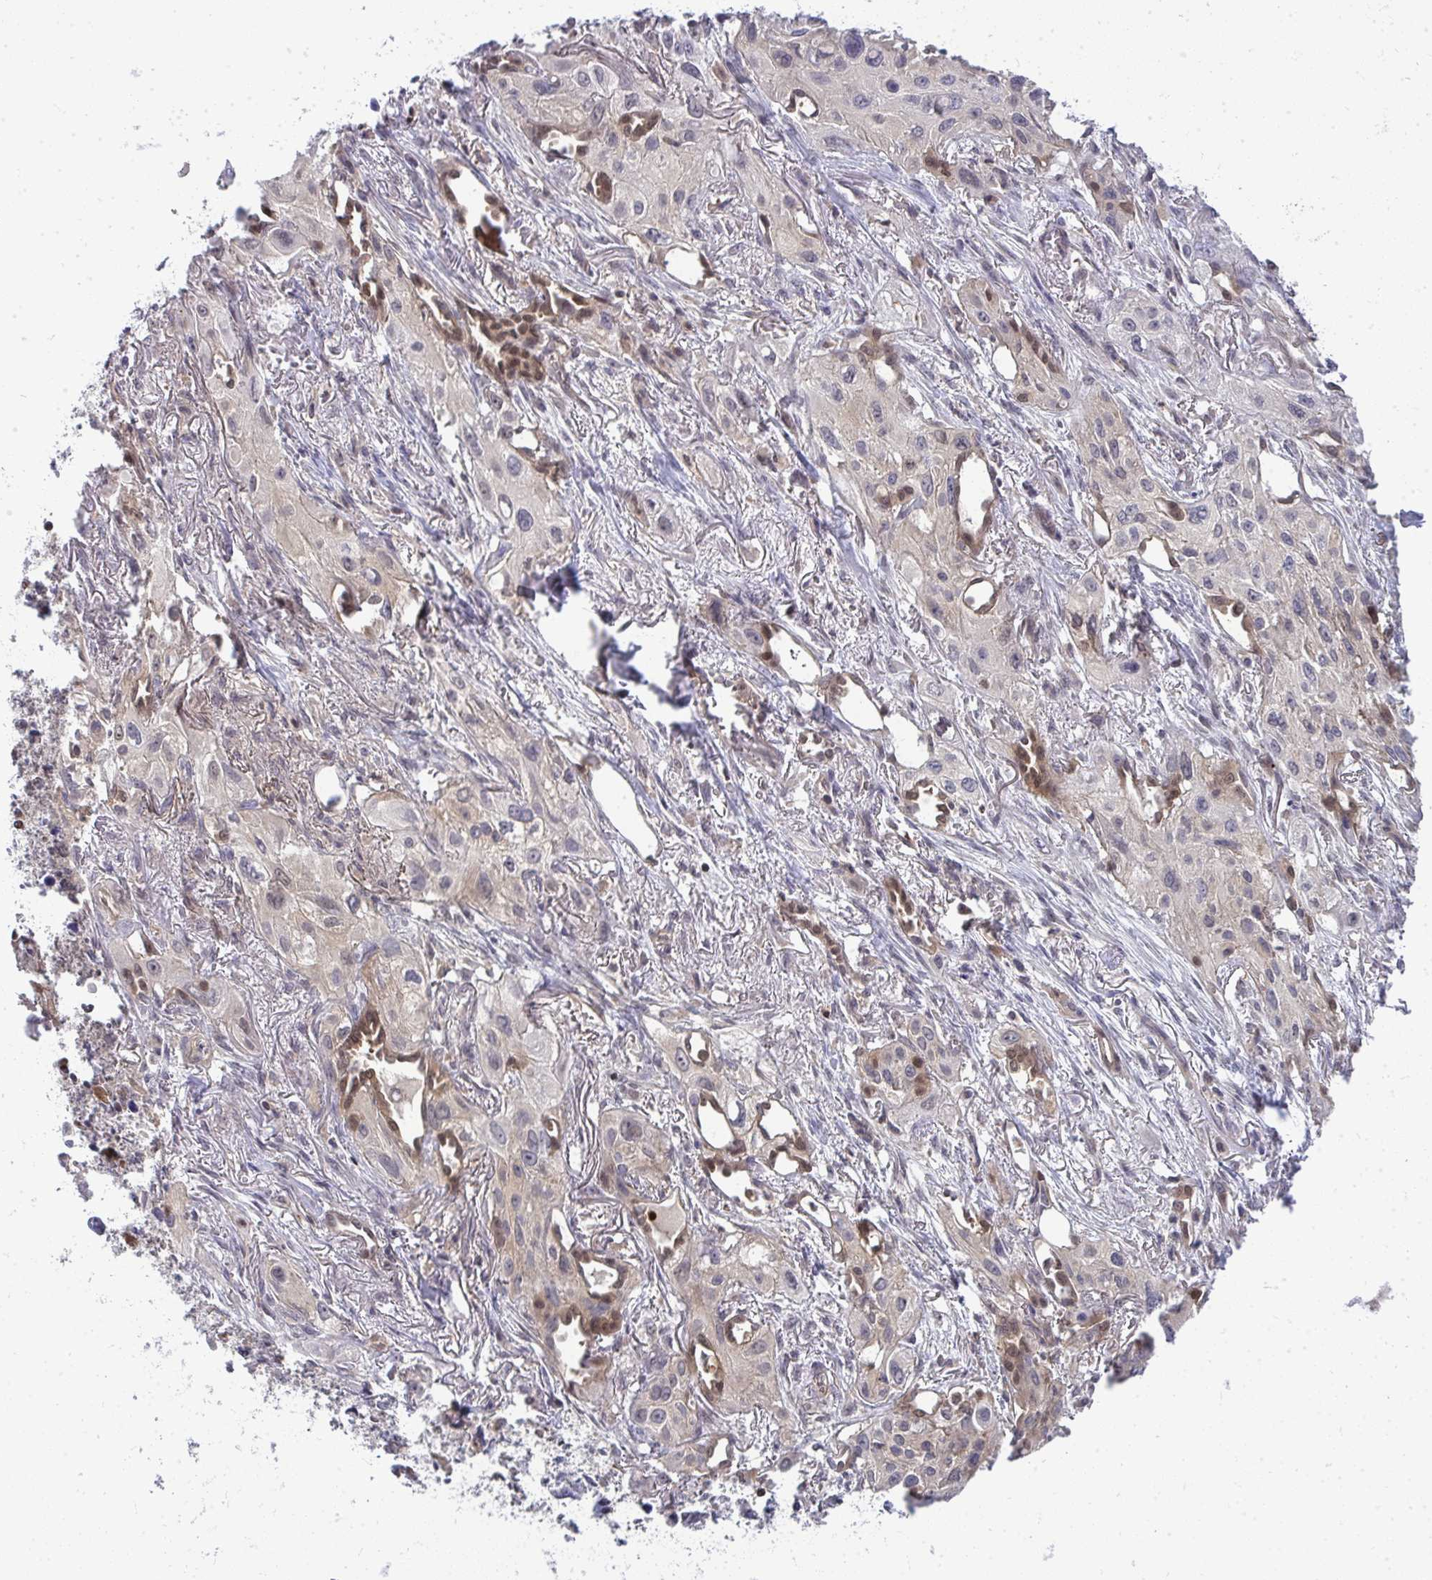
{"staining": {"intensity": "weak", "quantity": "25%-75%", "location": "cytoplasmic/membranous"}, "tissue": "lung cancer", "cell_type": "Tumor cells", "image_type": "cancer", "snomed": [{"axis": "morphology", "description": "Squamous cell carcinoma, NOS"}, {"axis": "topography", "description": "Lung"}], "caption": "This is a photomicrograph of immunohistochemistry (IHC) staining of lung squamous cell carcinoma, which shows weak expression in the cytoplasmic/membranous of tumor cells.", "gene": "HDHD2", "patient": {"sex": "male", "age": 71}}